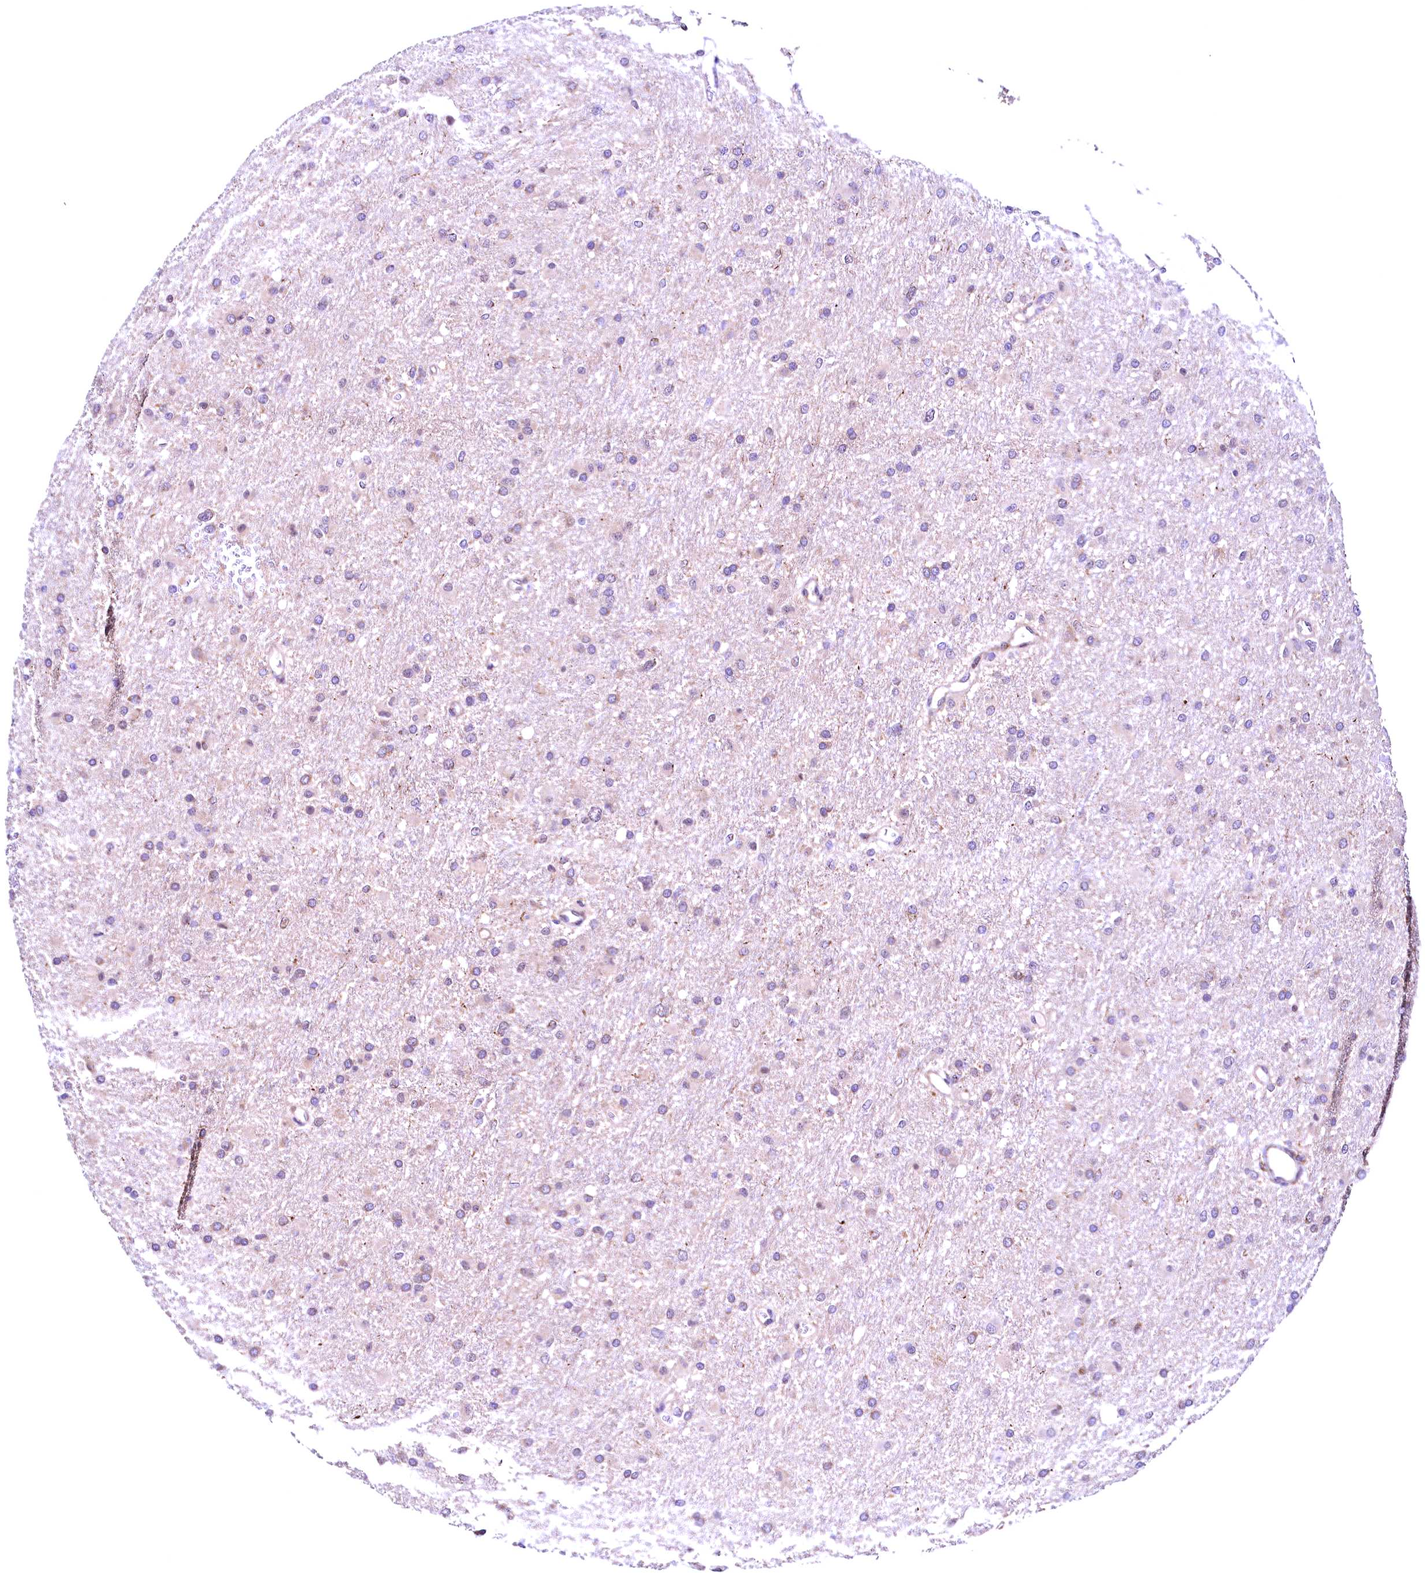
{"staining": {"intensity": "weak", "quantity": "<25%", "location": "cytoplasmic/membranous"}, "tissue": "glioma", "cell_type": "Tumor cells", "image_type": "cancer", "snomed": [{"axis": "morphology", "description": "Glioma, malignant, High grade"}, {"axis": "topography", "description": "Cerebral cortex"}], "caption": "Tumor cells are negative for protein expression in human malignant high-grade glioma.", "gene": "RBFA", "patient": {"sex": "female", "age": 36}}